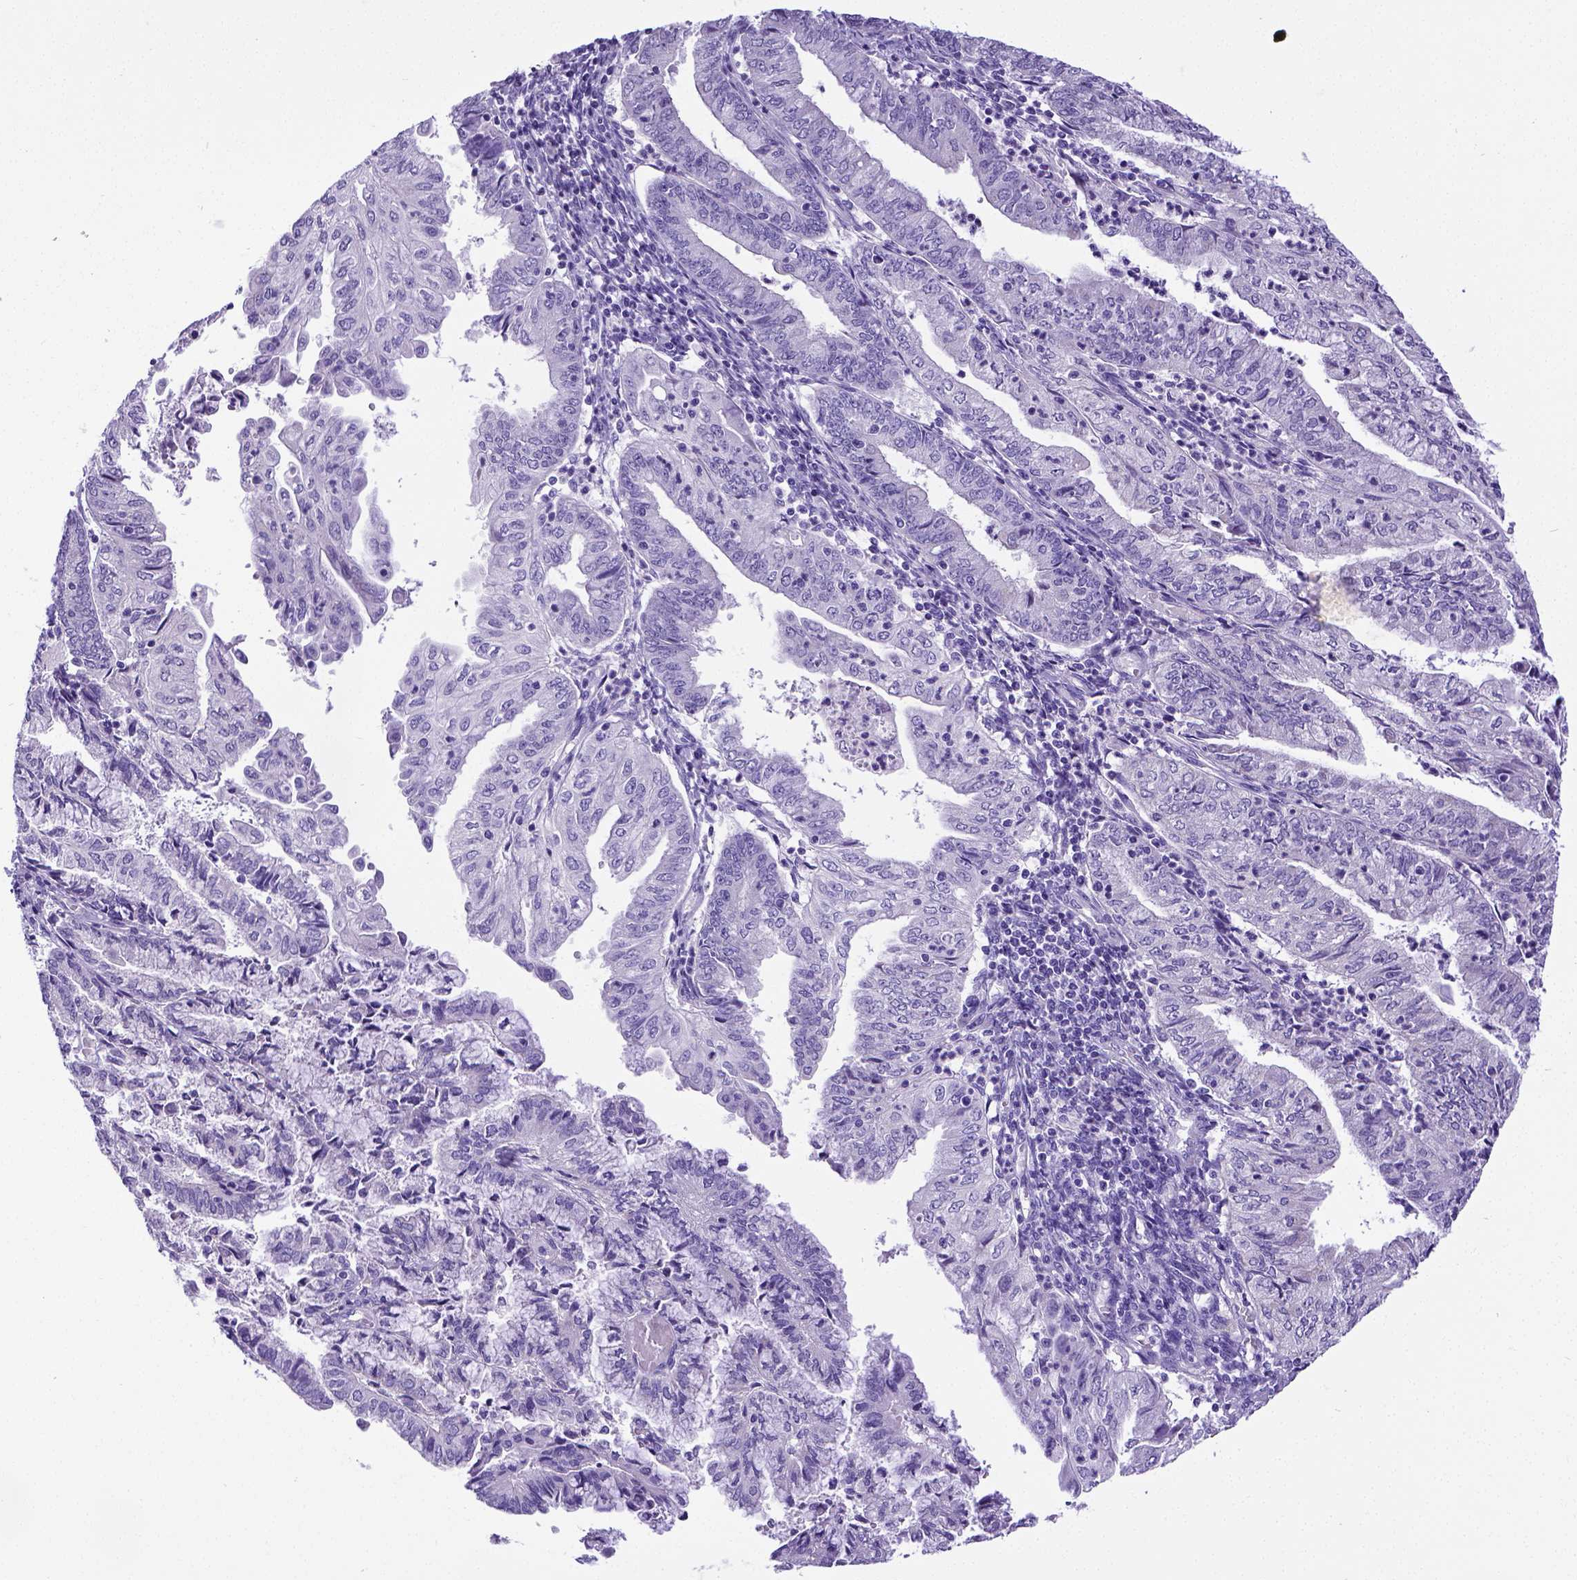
{"staining": {"intensity": "negative", "quantity": "none", "location": "none"}, "tissue": "endometrial cancer", "cell_type": "Tumor cells", "image_type": "cancer", "snomed": [{"axis": "morphology", "description": "Adenocarcinoma, NOS"}, {"axis": "topography", "description": "Endometrium"}], "caption": "DAB (3,3'-diaminobenzidine) immunohistochemical staining of endometrial adenocarcinoma displays no significant positivity in tumor cells.", "gene": "SATB2", "patient": {"sex": "female", "age": 55}}